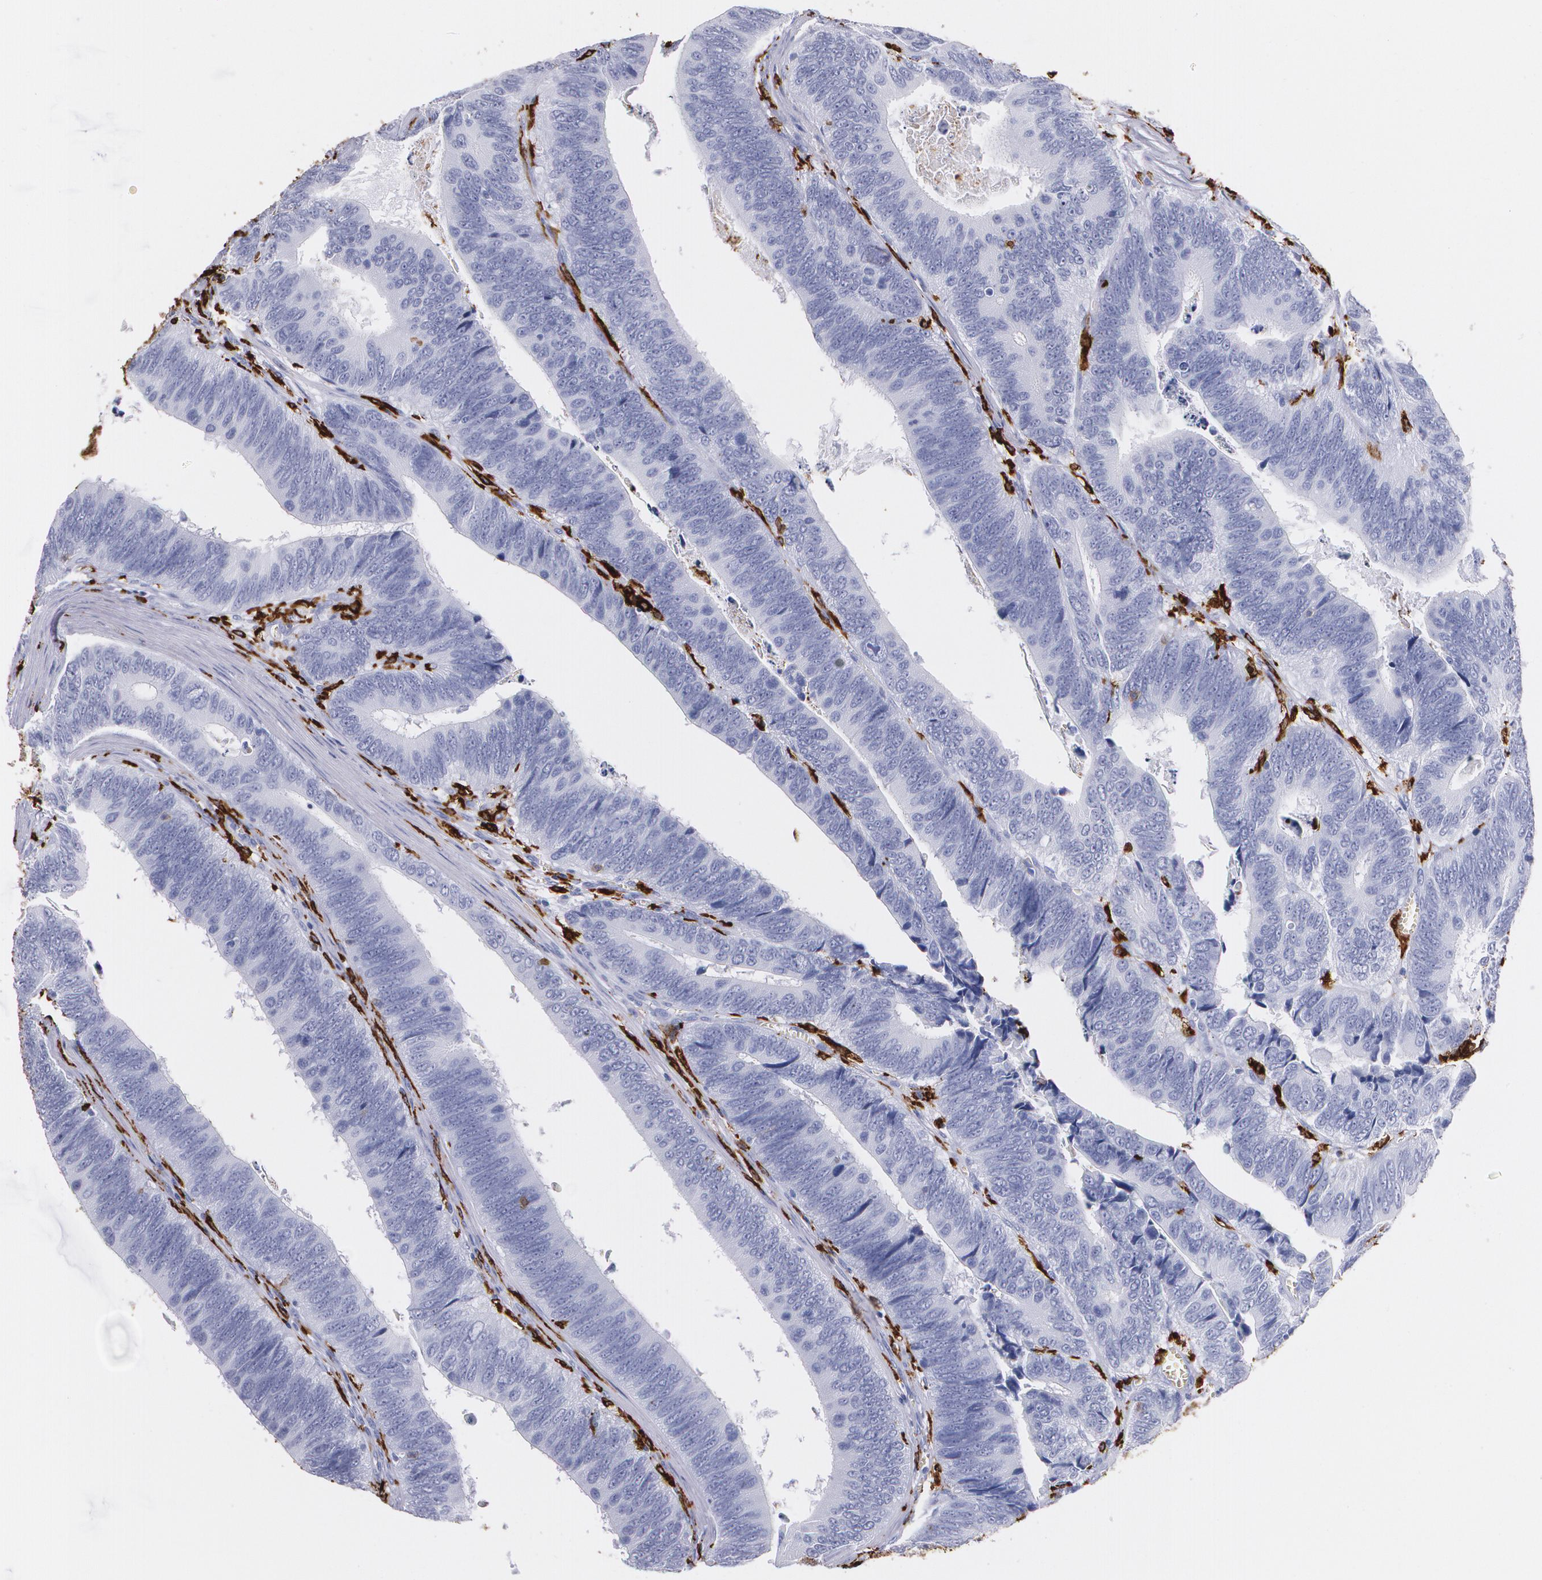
{"staining": {"intensity": "negative", "quantity": "none", "location": "none"}, "tissue": "colorectal cancer", "cell_type": "Tumor cells", "image_type": "cancer", "snomed": [{"axis": "morphology", "description": "Adenocarcinoma, NOS"}, {"axis": "topography", "description": "Colon"}], "caption": "A histopathology image of adenocarcinoma (colorectal) stained for a protein demonstrates no brown staining in tumor cells.", "gene": "HLA-DRA", "patient": {"sex": "male", "age": 72}}